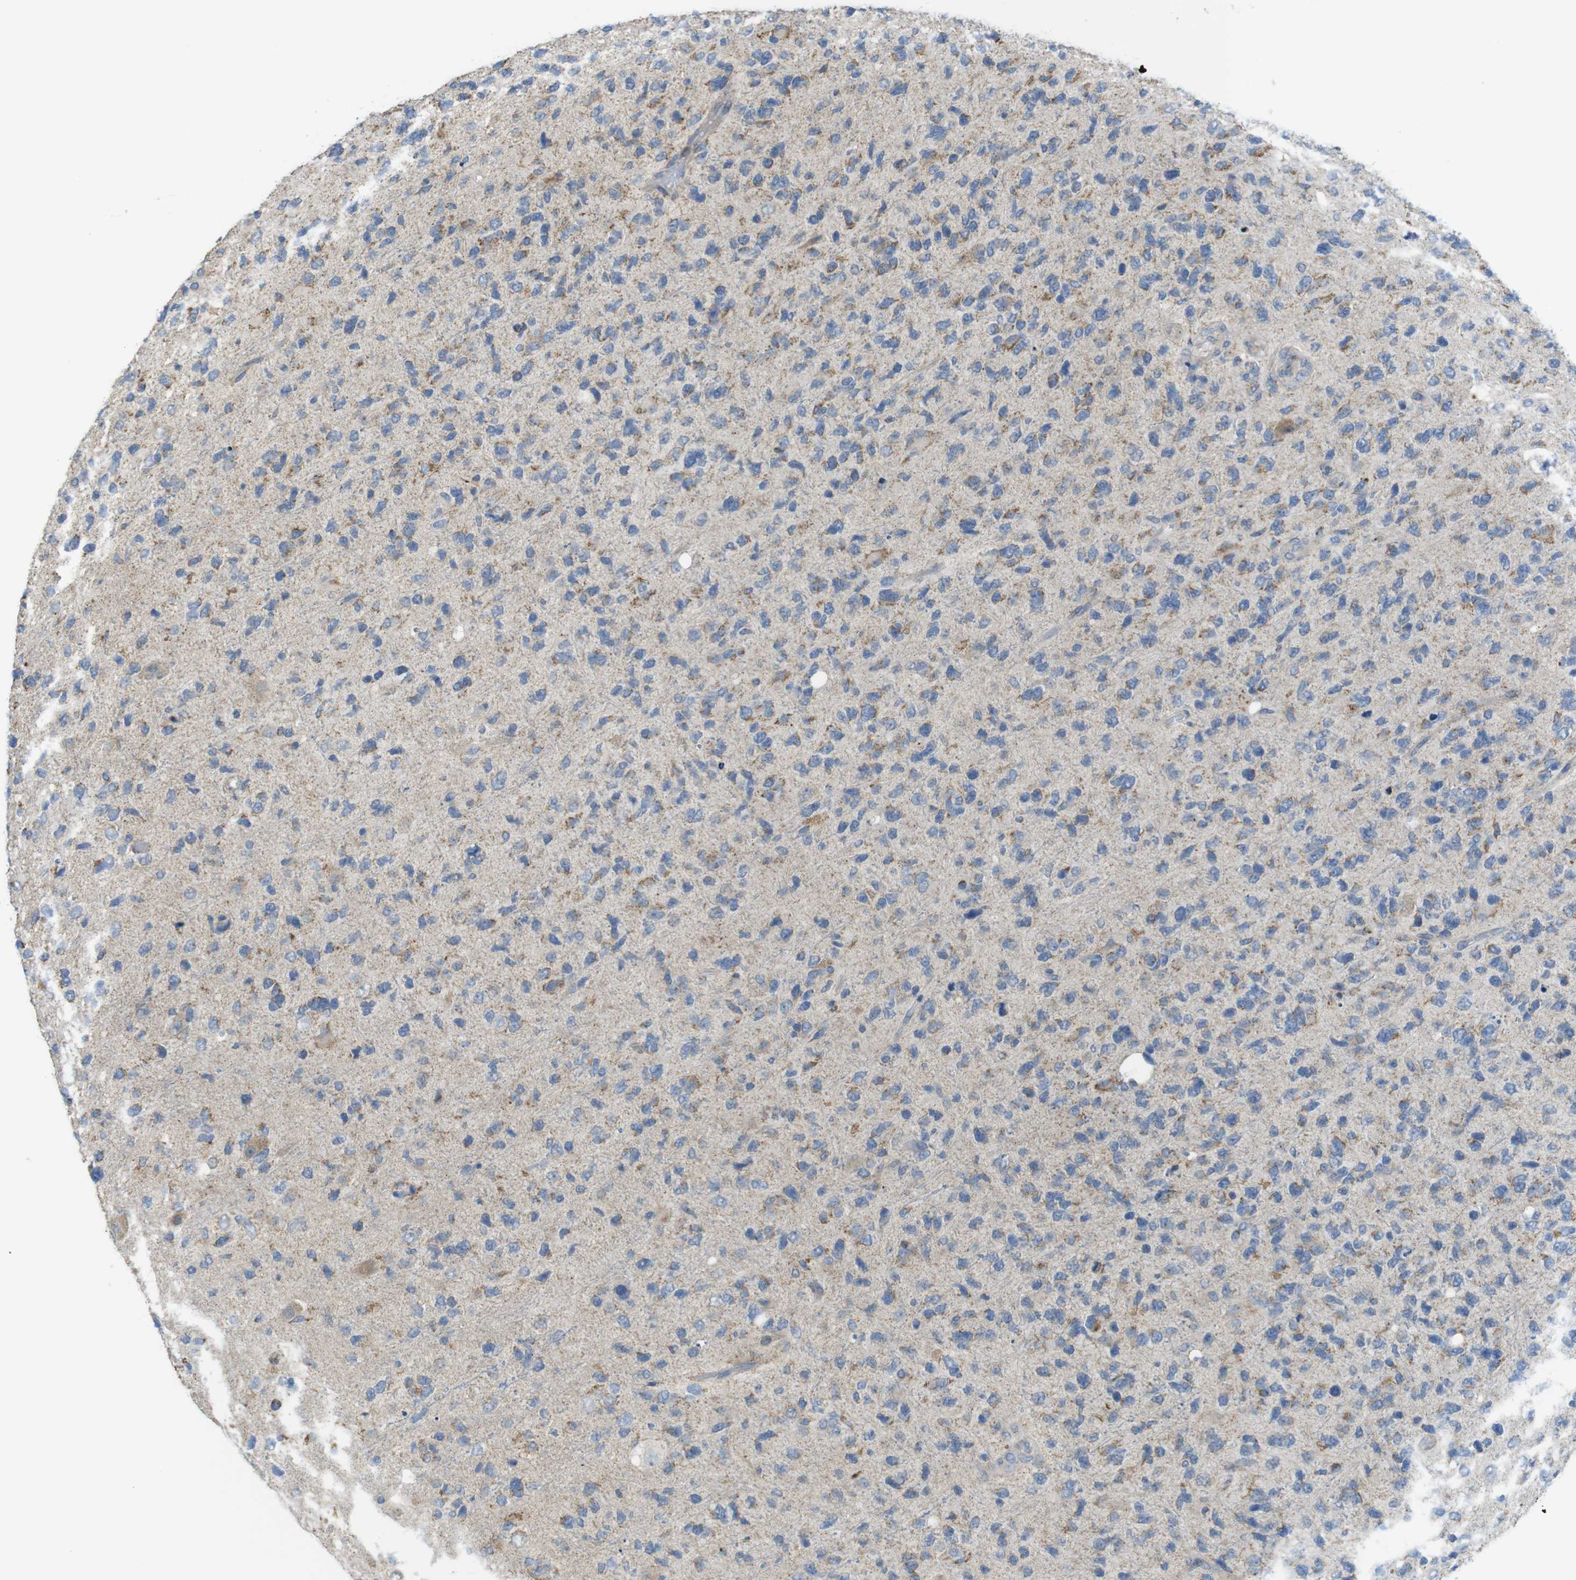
{"staining": {"intensity": "moderate", "quantity": "25%-75%", "location": "cytoplasmic/membranous"}, "tissue": "glioma", "cell_type": "Tumor cells", "image_type": "cancer", "snomed": [{"axis": "morphology", "description": "Glioma, malignant, High grade"}, {"axis": "topography", "description": "Brain"}], "caption": "About 25%-75% of tumor cells in human glioma show moderate cytoplasmic/membranous protein positivity as visualized by brown immunohistochemical staining.", "gene": "MARCHF1", "patient": {"sex": "female", "age": 58}}